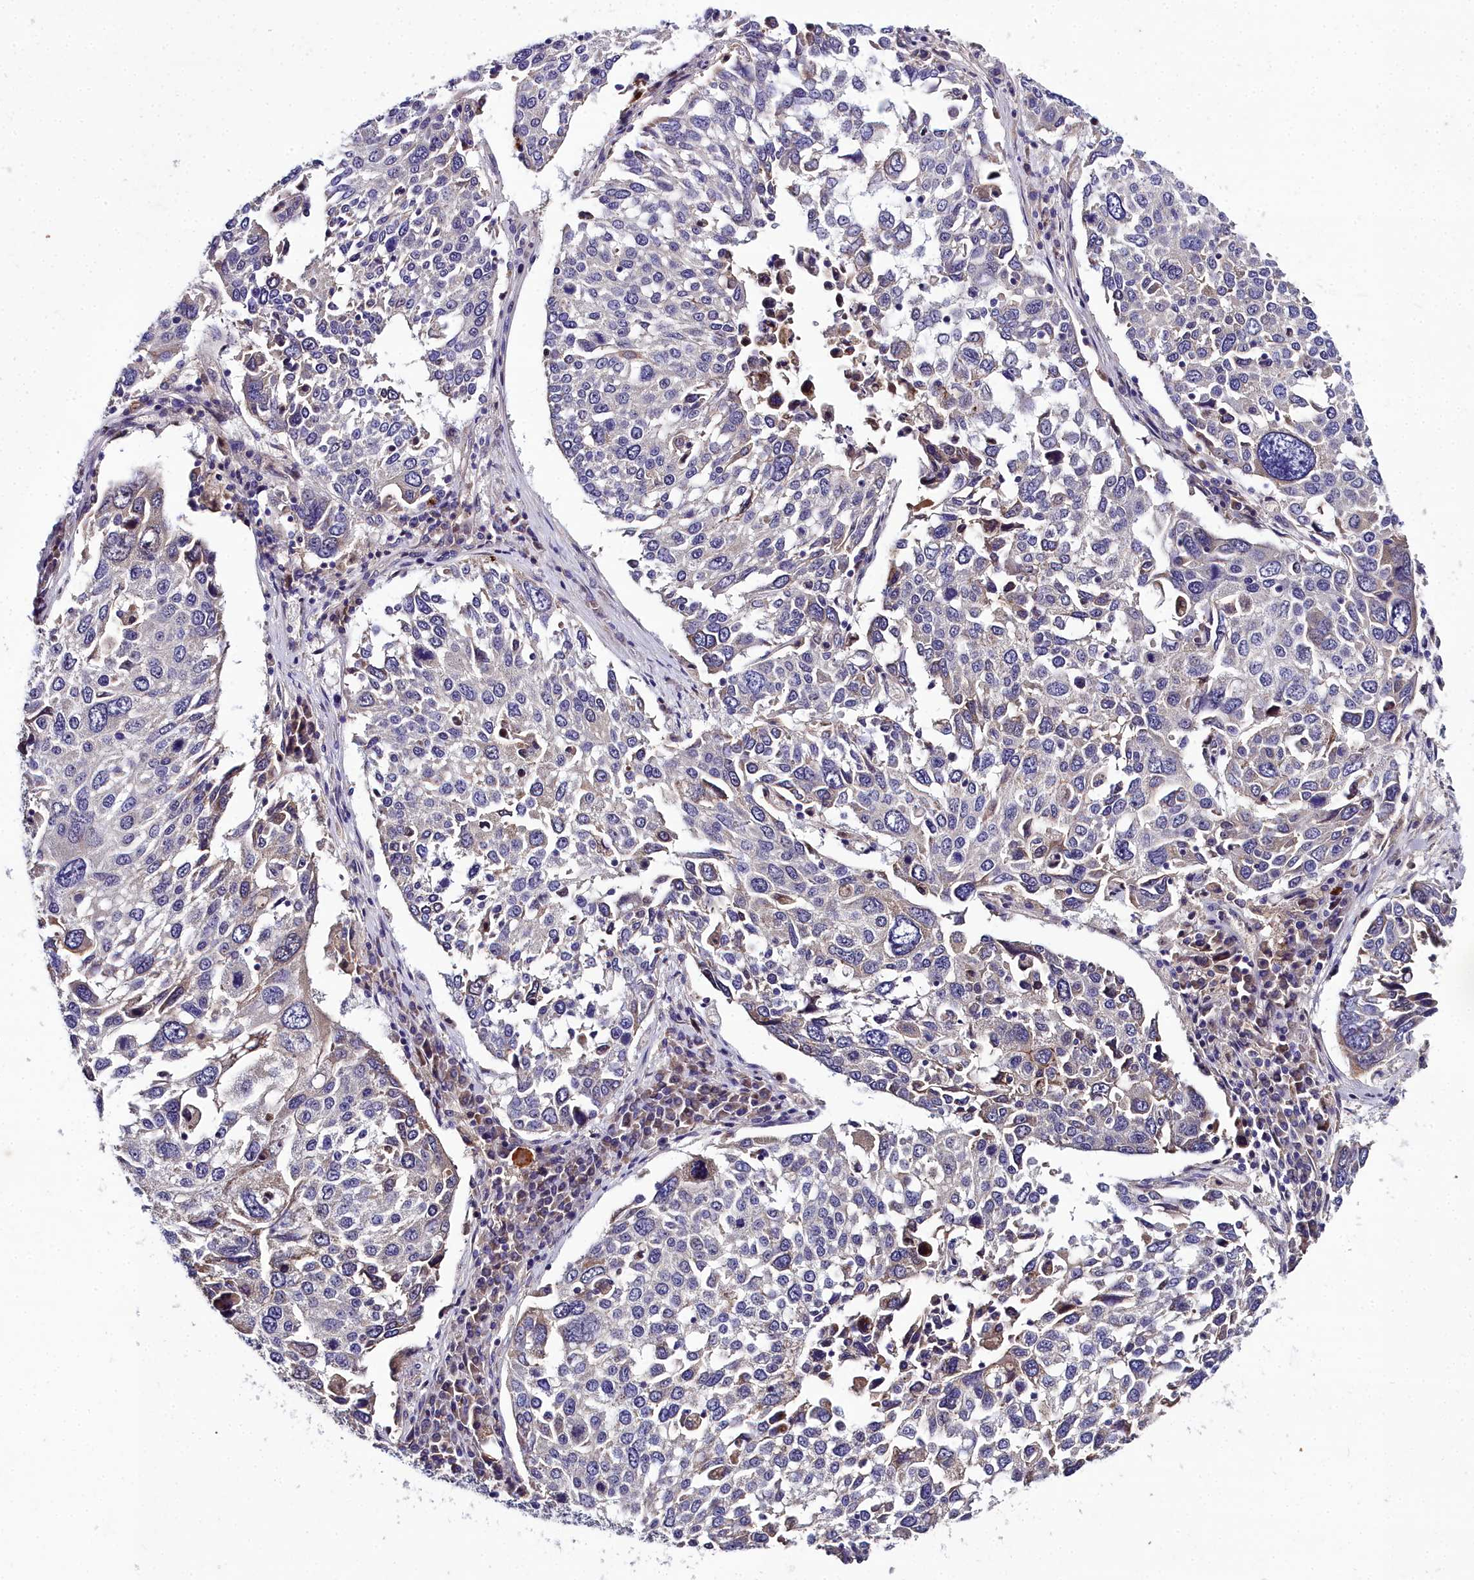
{"staining": {"intensity": "weak", "quantity": "<25%", "location": "cytoplasmic/membranous"}, "tissue": "lung cancer", "cell_type": "Tumor cells", "image_type": "cancer", "snomed": [{"axis": "morphology", "description": "Squamous cell carcinoma, NOS"}, {"axis": "topography", "description": "Lung"}], "caption": "Immunohistochemical staining of lung squamous cell carcinoma reveals no significant staining in tumor cells.", "gene": "NT5M", "patient": {"sex": "male", "age": 65}}